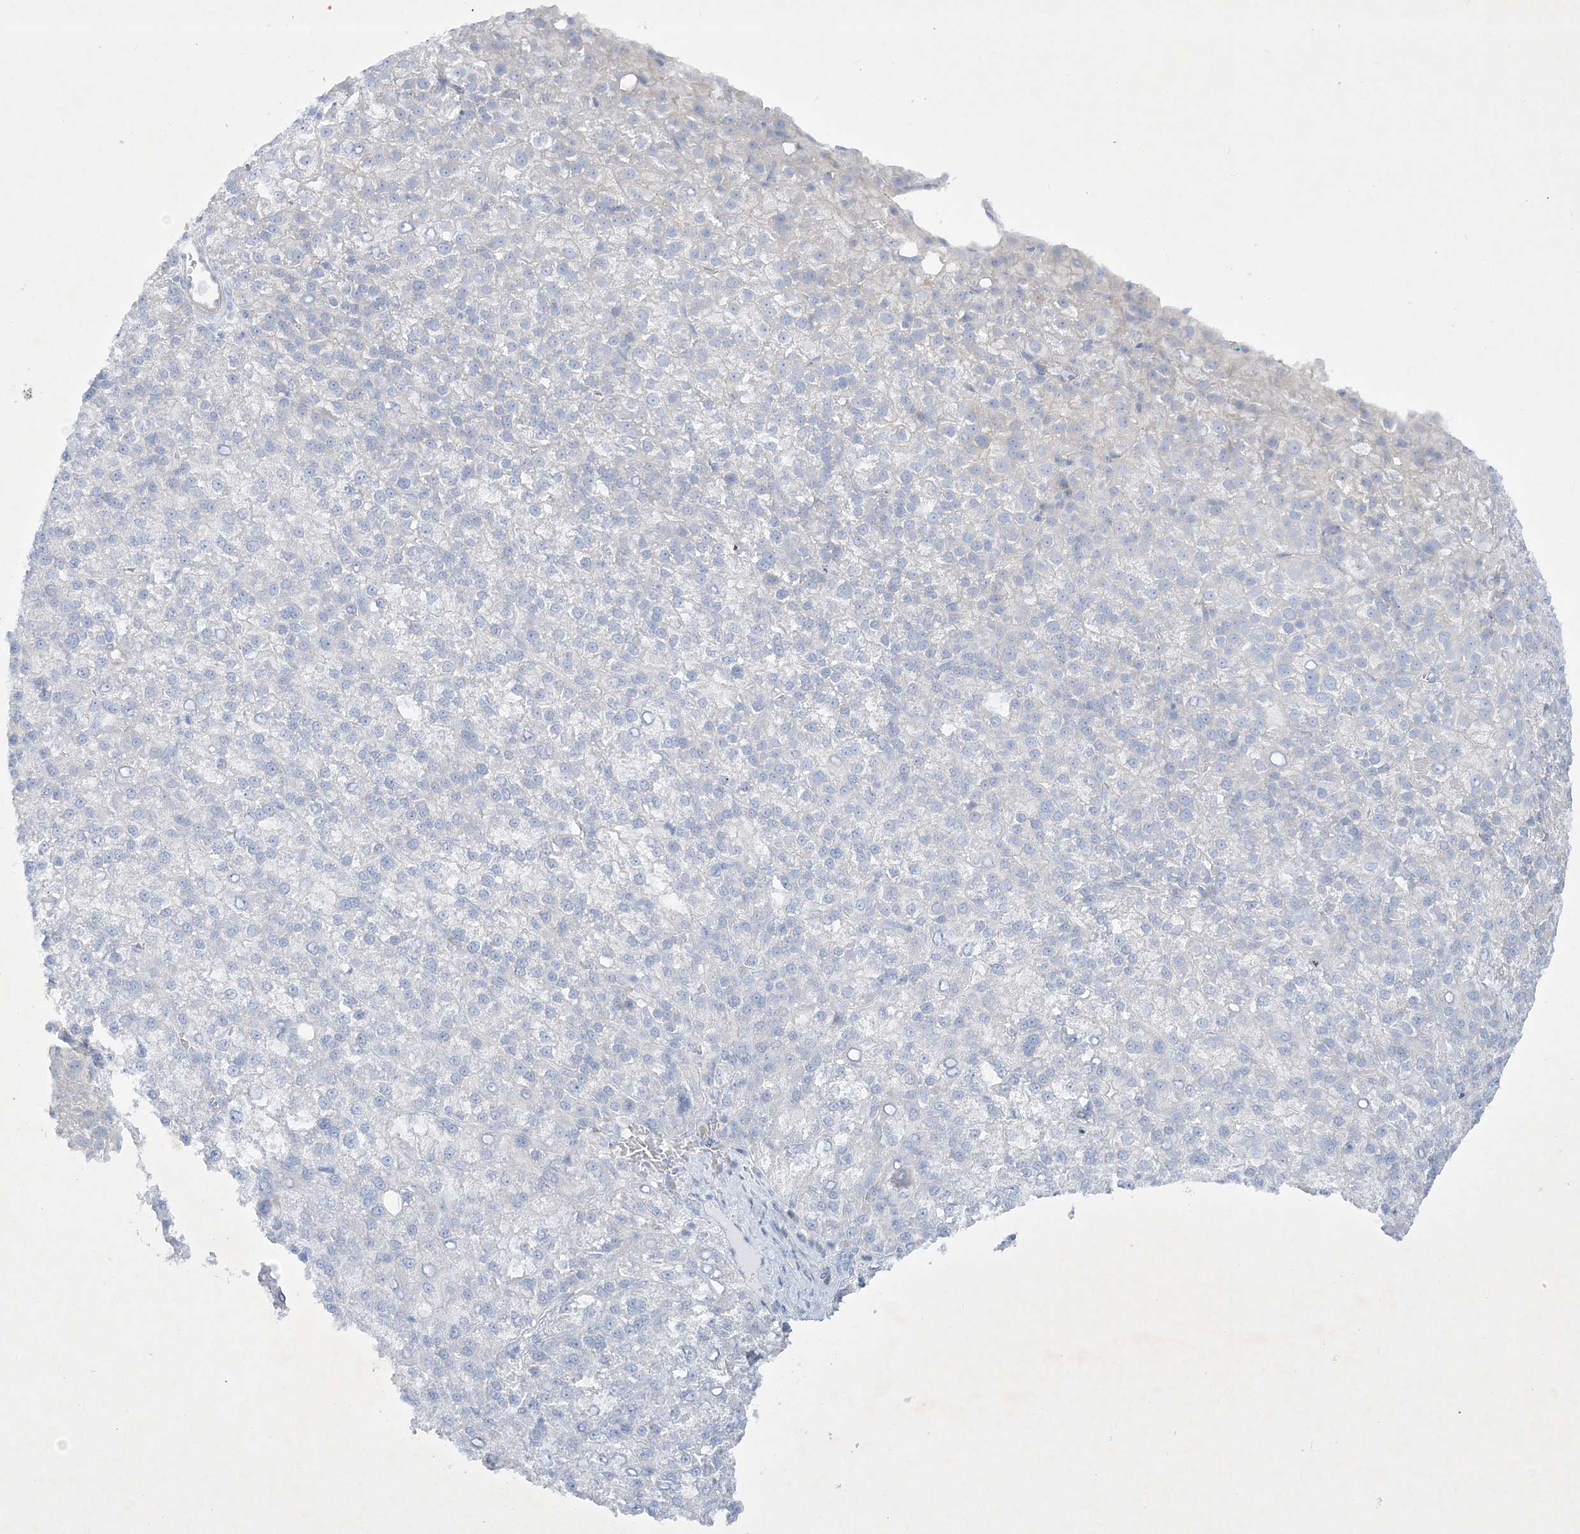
{"staining": {"intensity": "negative", "quantity": "none", "location": "none"}, "tissue": "liver cancer", "cell_type": "Tumor cells", "image_type": "cancer", "snomed": [{"axis": "morphology", "description": "Carcinoma, Hepatocellular, NOS"}, {"axis": "topography", "description": "Liver"}], "caption": "Immunohistochemical staining of human hepatocellular carcinoma (liver) shows no significant expression in tumor cells. Brightfield microscopy of IHC stained with DAB (3,3'-diaminobenzidine) (brown) and hematoxylin (blue), captured at high magnification.", "gene": "FARSB", "patient": {"sex": "female", "age": 58}}